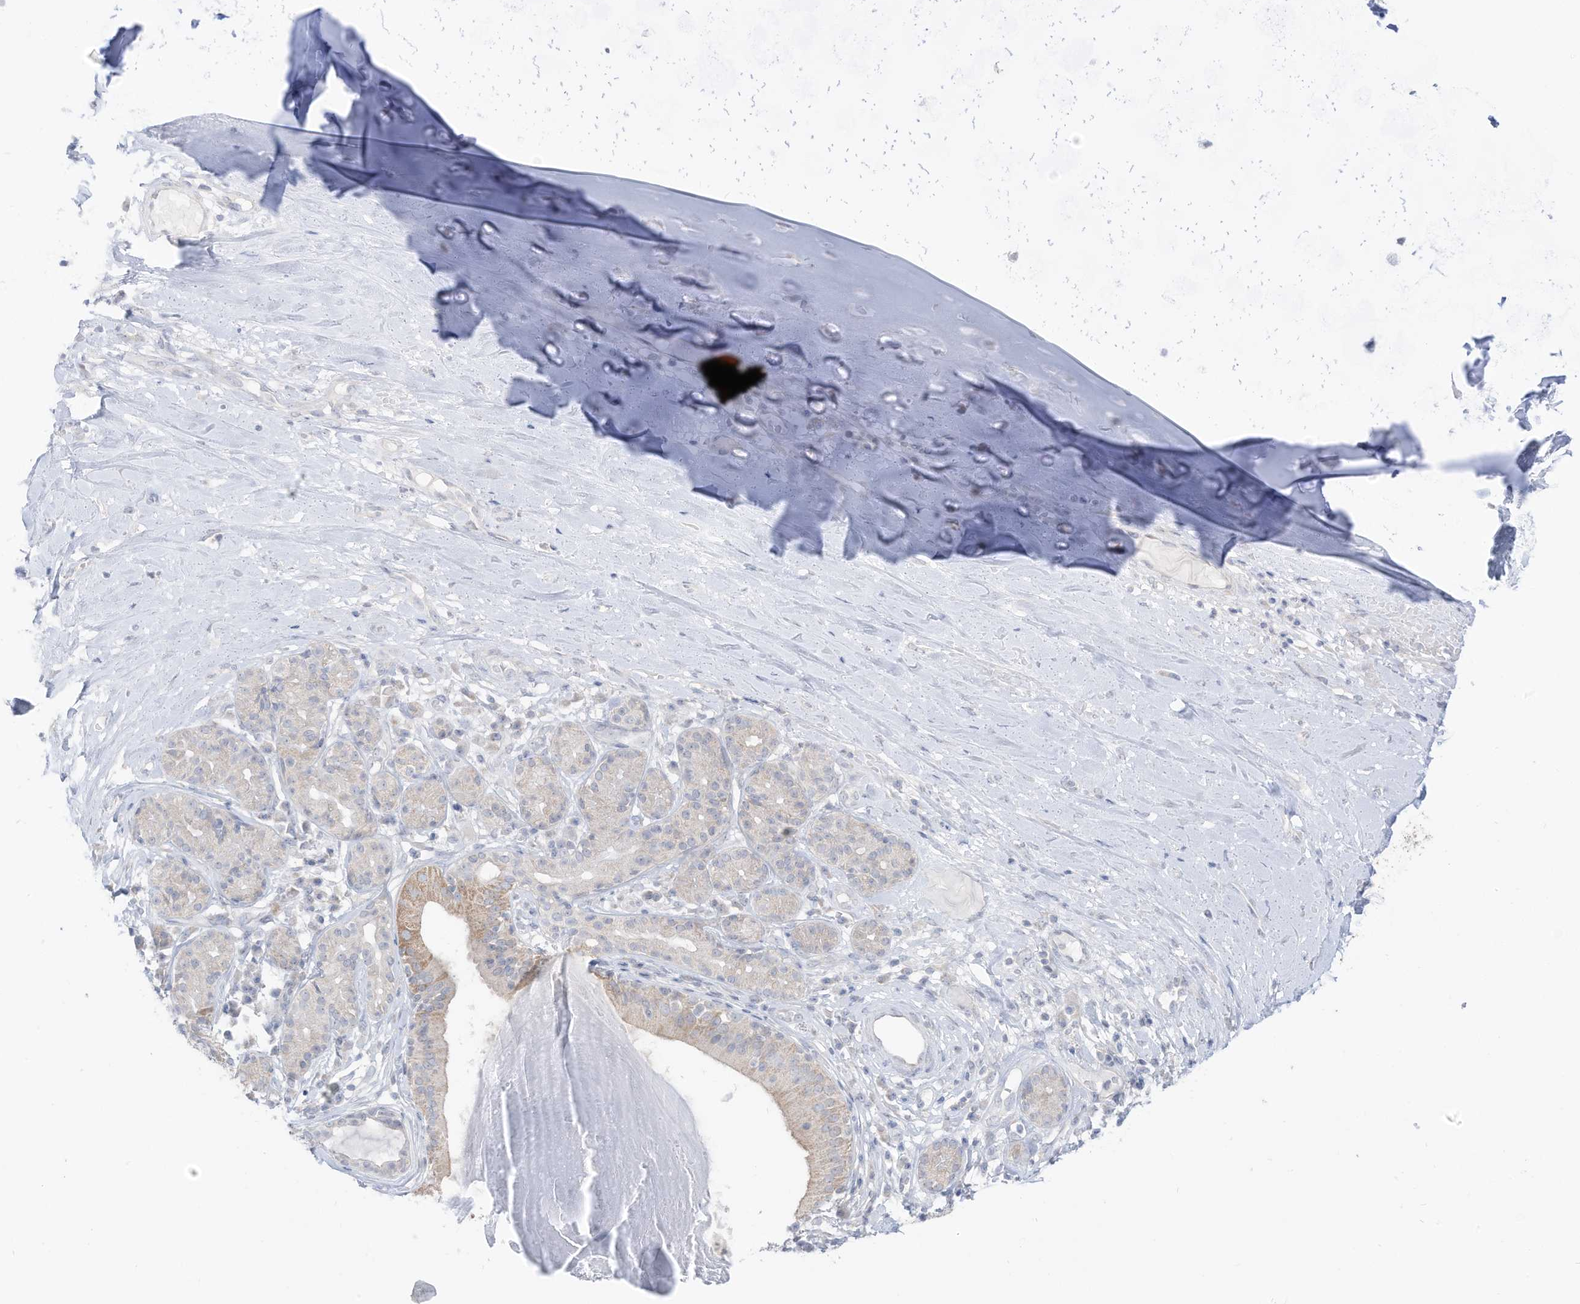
{"staining": {"intensity": "negative", "quantity": "none", "location": "none"}, "tissue": "adipose tissue", "cell_type": "Adipocytes", "image_type": "normal", "snomed": [{"axis": "morphology", "description": "Normal tissue, NOS"}, {"axis": "morphology", "description": "Basal cell carcinoma"}, {"axis": "topography", "description": "Cartilage tissue"}, {"axis": "topography", "description": "Nasopharynx"}, {"axis": "topography", "description": "Oral tissue"}], "caption": "Benign adipose tissue was stained to show a protein in brown. There is no significant positivity in adipocytes.", "gene": "OGT", "patient": {"sex": "female", "age": 77}}